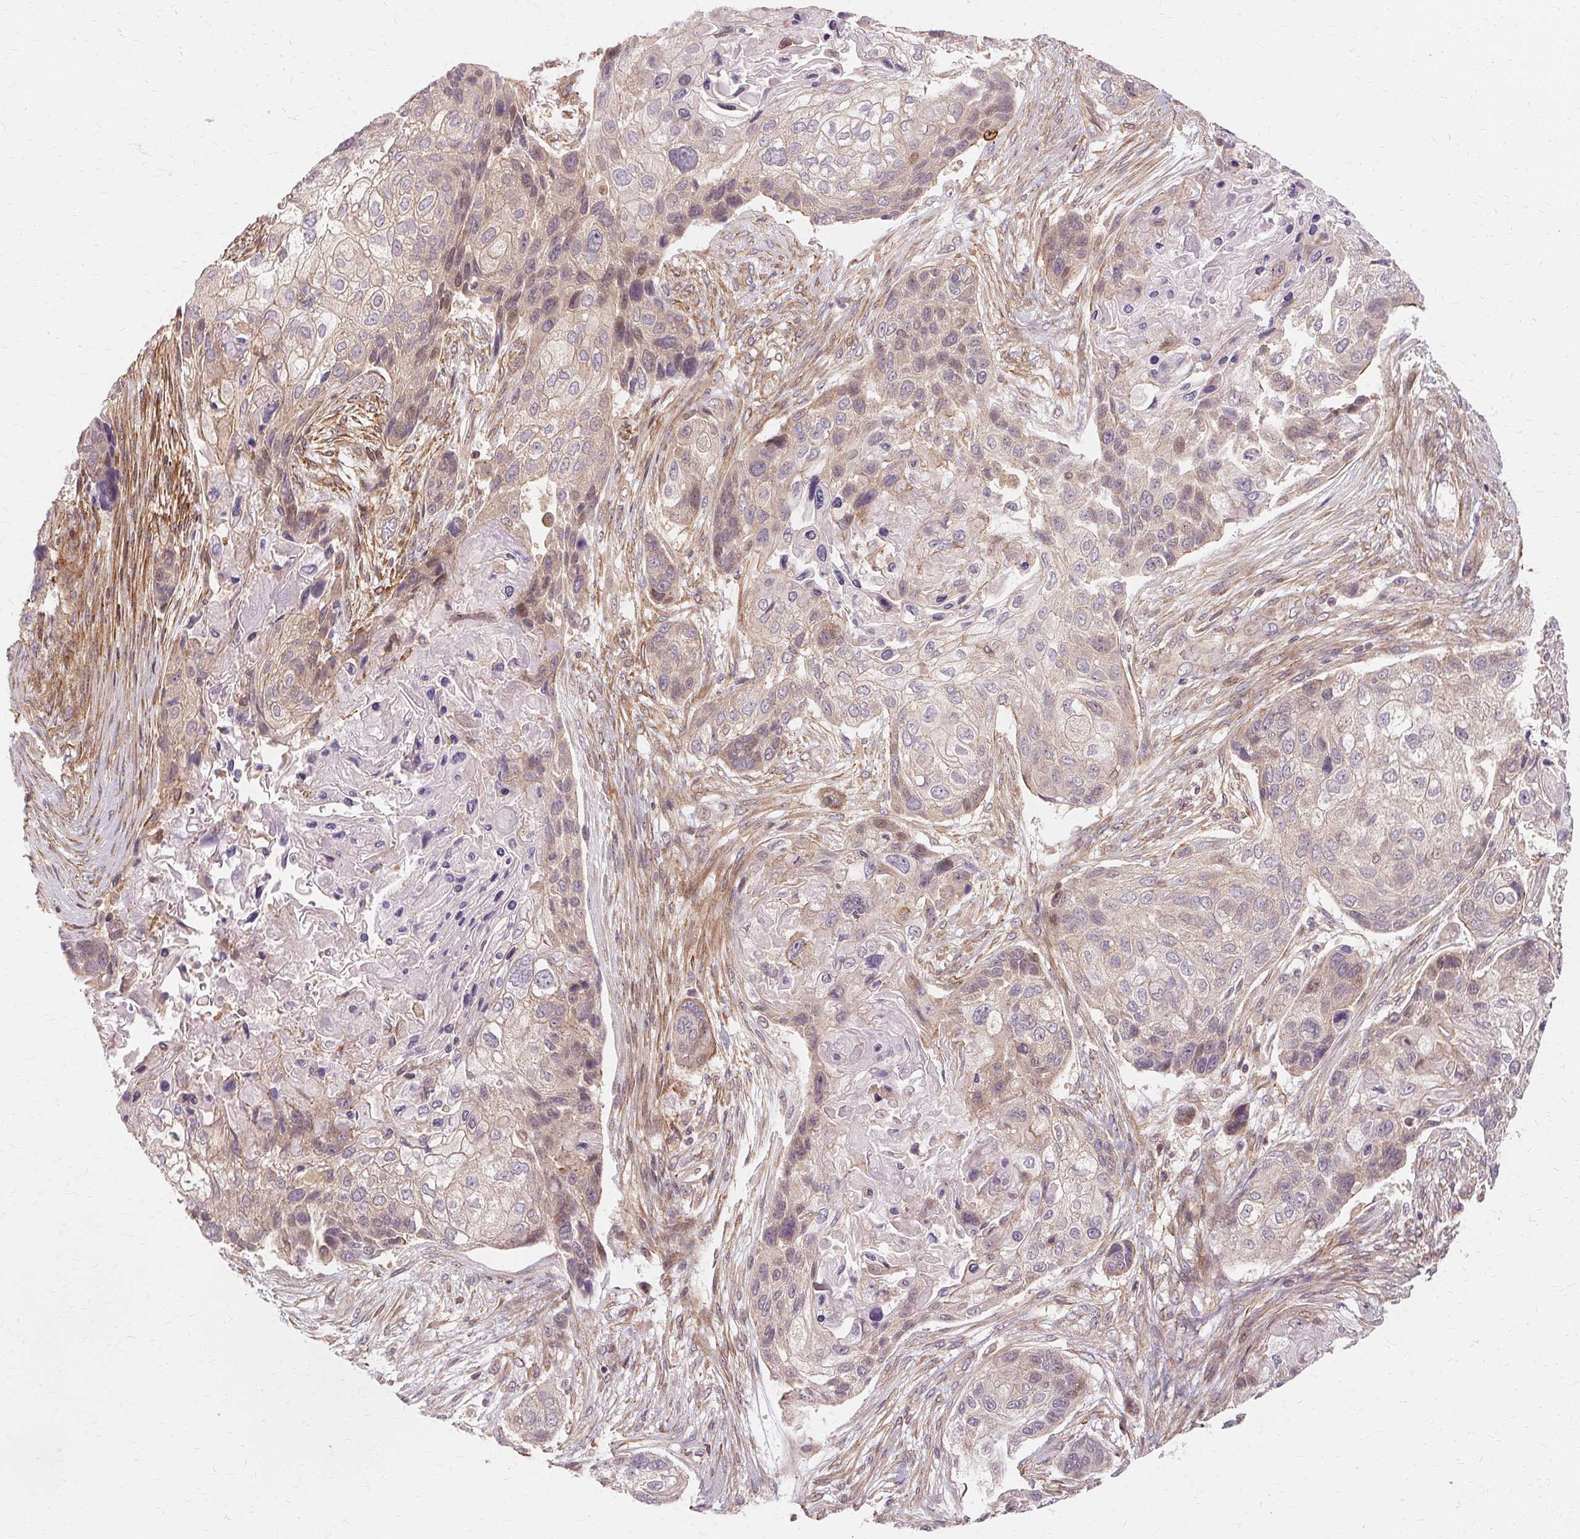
{"staining": {"intensity": "weak", "quantity": "<25%", "location": "cytoplasmic/membranous"}, "tissue": "lung cancer", "cell_type": "Tumor cells", "image_type": "cancer", "snomed": [{"axis": "morphology", "description": "Squamous cell carcinoma, NOS"}, {"axis": "topography", "description": "Lung"}], "caption": "Tumor cells show no significant protein expression in lung cancer (squamous cell carcinoma). (Brightfield microscopy of DAB IHC at high magnification).", "gene": "USP8", "patient": {"sex": "male", "age": 69}}